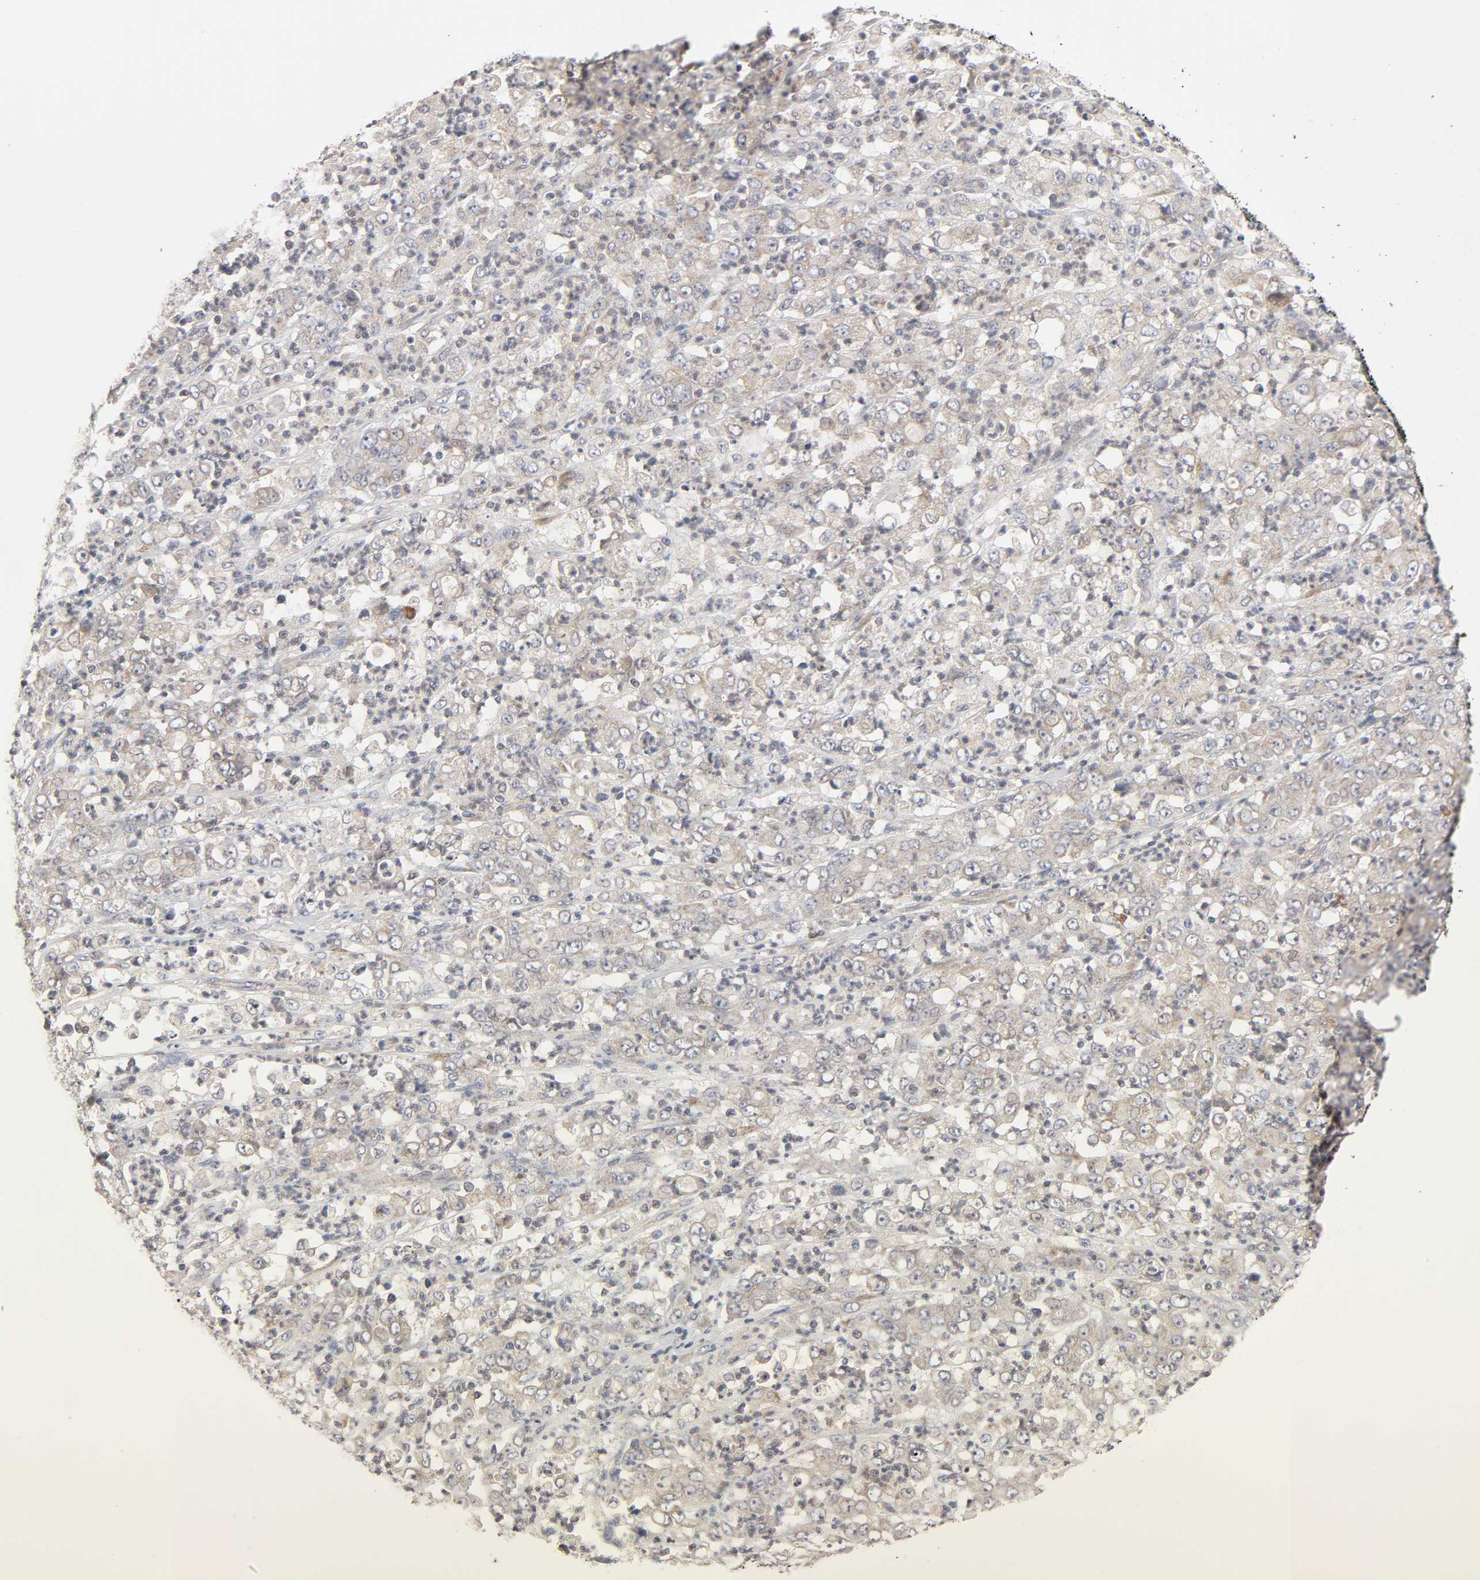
{"staining": {"intensity": "weak", "quantity": "25%-75%", "location": "cytoplasmic/membranous"}, "tissue": "stomach cancer", "cell_type": "Tumor cells", "image_type": "cancer", "snomed": [{"axis": "morphology", "description": "Adenocarcinoma, NOS"}, {"axis": "topography", "description": "Stomach, lower"}], "caption": "Stomach cancer (adenocarcinoma) stained with IHC reveals weak cytoplasmic/membranous positivity in approximately 25%-75% of tumor cells.", "gene": "IL4R", "patient": {"sex": "female", "age": 71}}